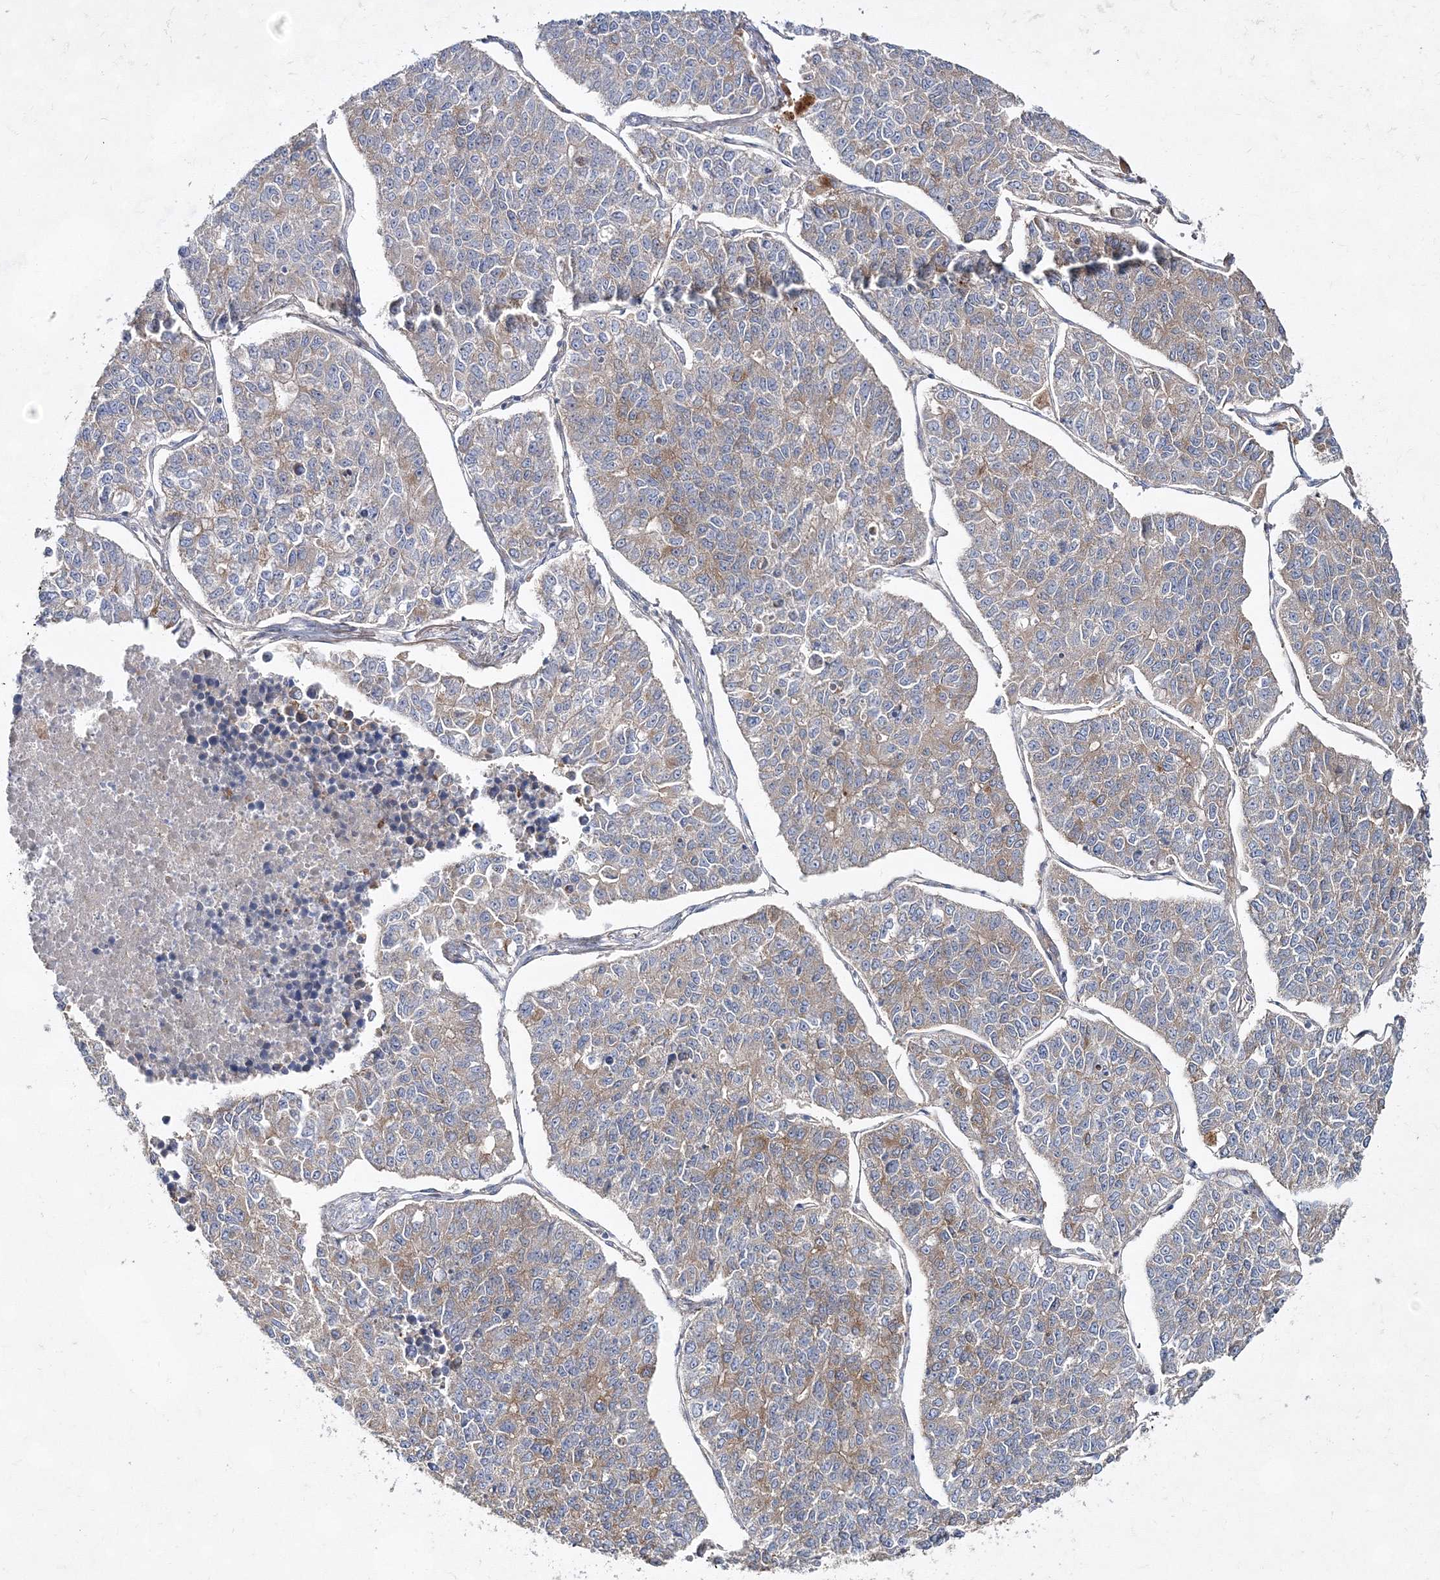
{"staining": {"intensity": "negative", "quantity": "none", "location": "none"}, "tissue": "lung cancer", "cell_type": "Tumor cells", "image_type": "cancer", "snomed": [{"axis": "morphology", "description": "Adenocarcinoma, NOS"}, {"axis": "topography", "description": "Lung"}], "caption": "High magnification brightfield microscopy of lung cancer stained with DAB (3,3'-diaminobenzidine) (brown) and counterstained with hematoxylin (blue): tumor cells show no significant staining.", "gene": "ZSWIM6", "patient": {"sex": "male", "age": 49}}